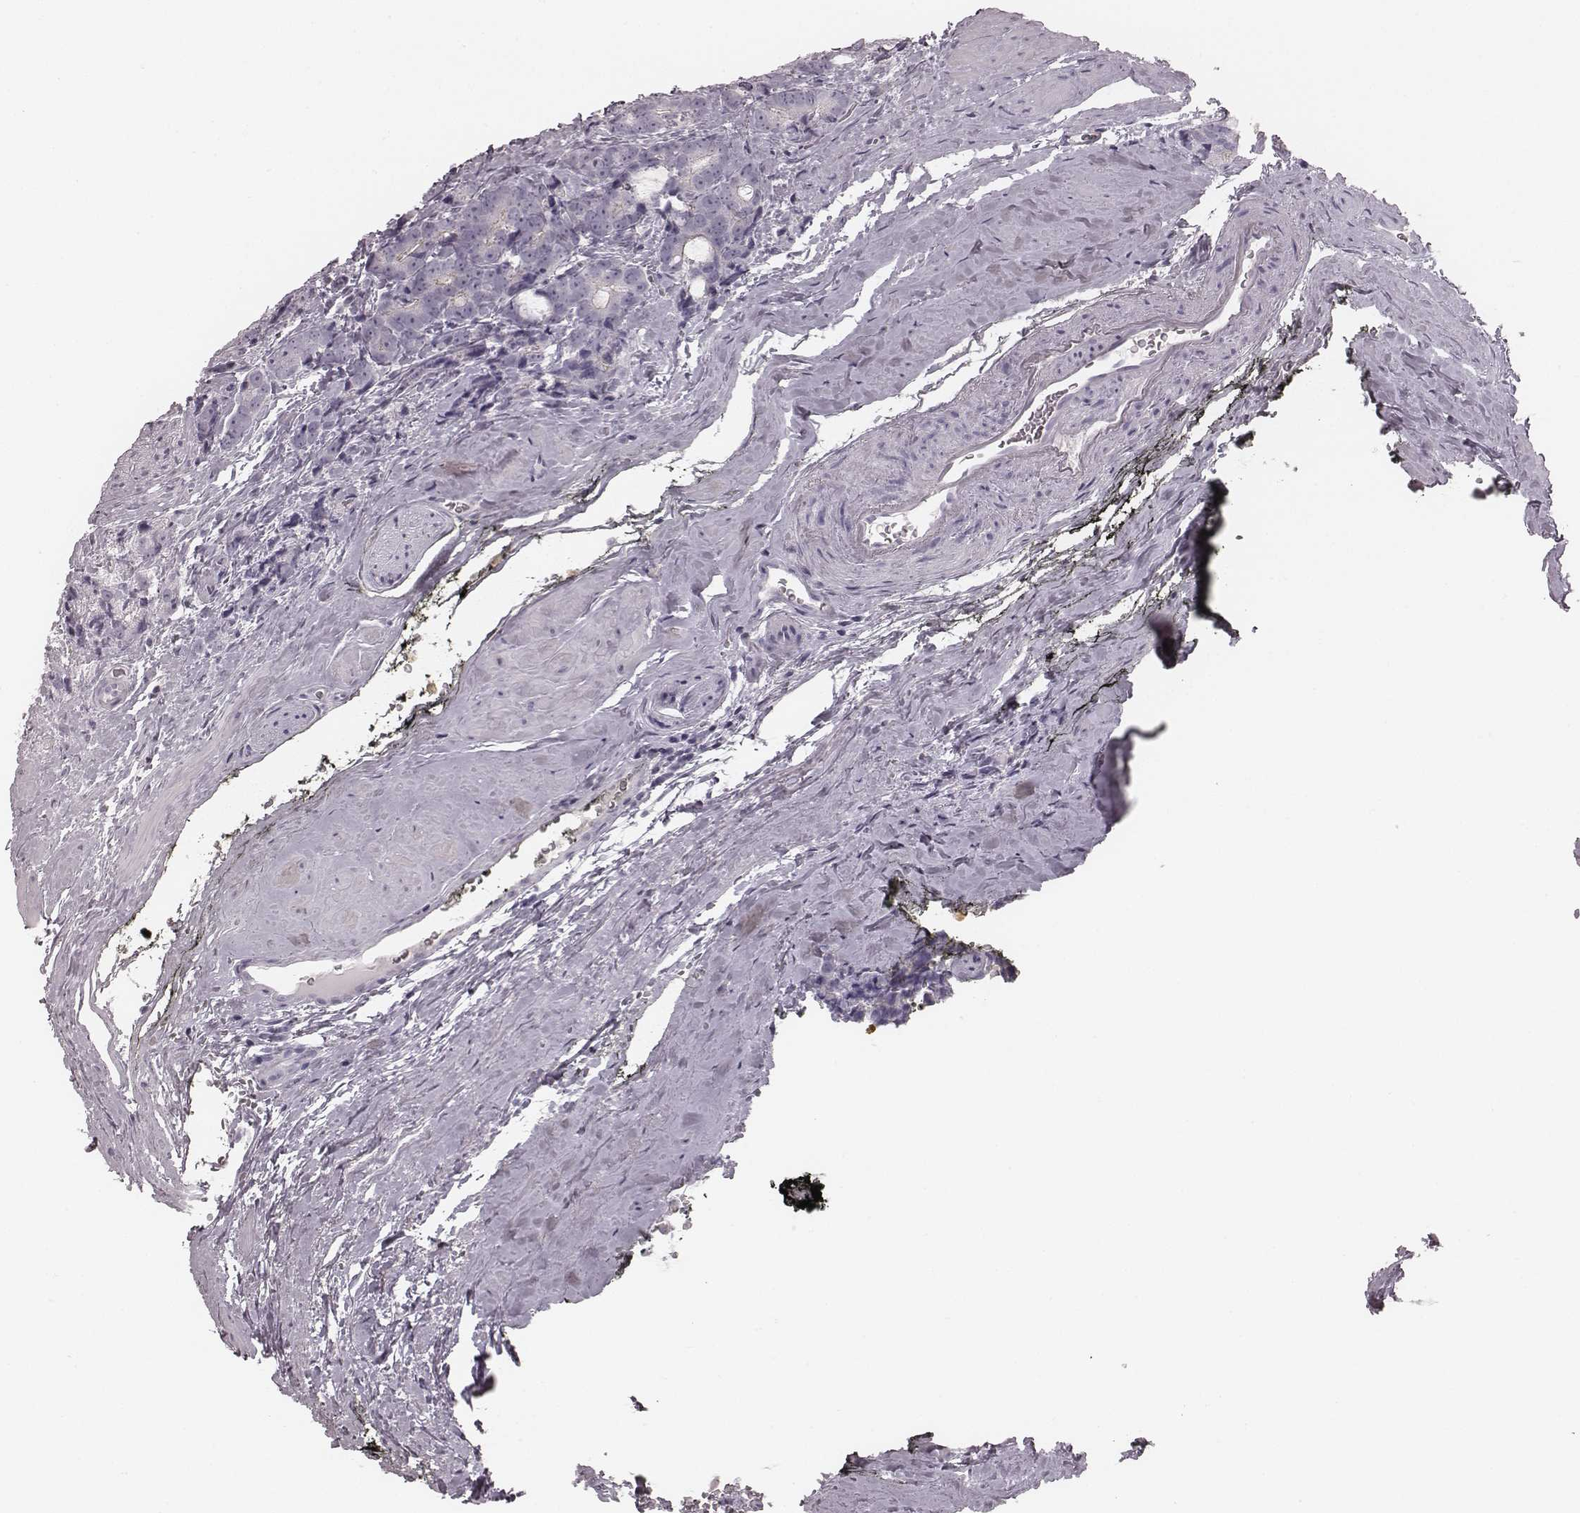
{"staining": {"intensity": "negative", "quantity": "none", "location": "none"}, "tissue": "prostate cancer", "cell_type": "Tumor cells", "image_type": "cancer", "snomed": [{"axis": "morphology", "description": "Adenocarcinoma, High grade"}, {"axis": "topography", "description": "Prostate"}], "caption": "Adenocarcinoma (high-grade) (prostate) was stained to show a protein in brown. There is no significant positivity in tumor cells.", "gene": "ZNF365", "patient": {"sex": "male", "age": 74}}